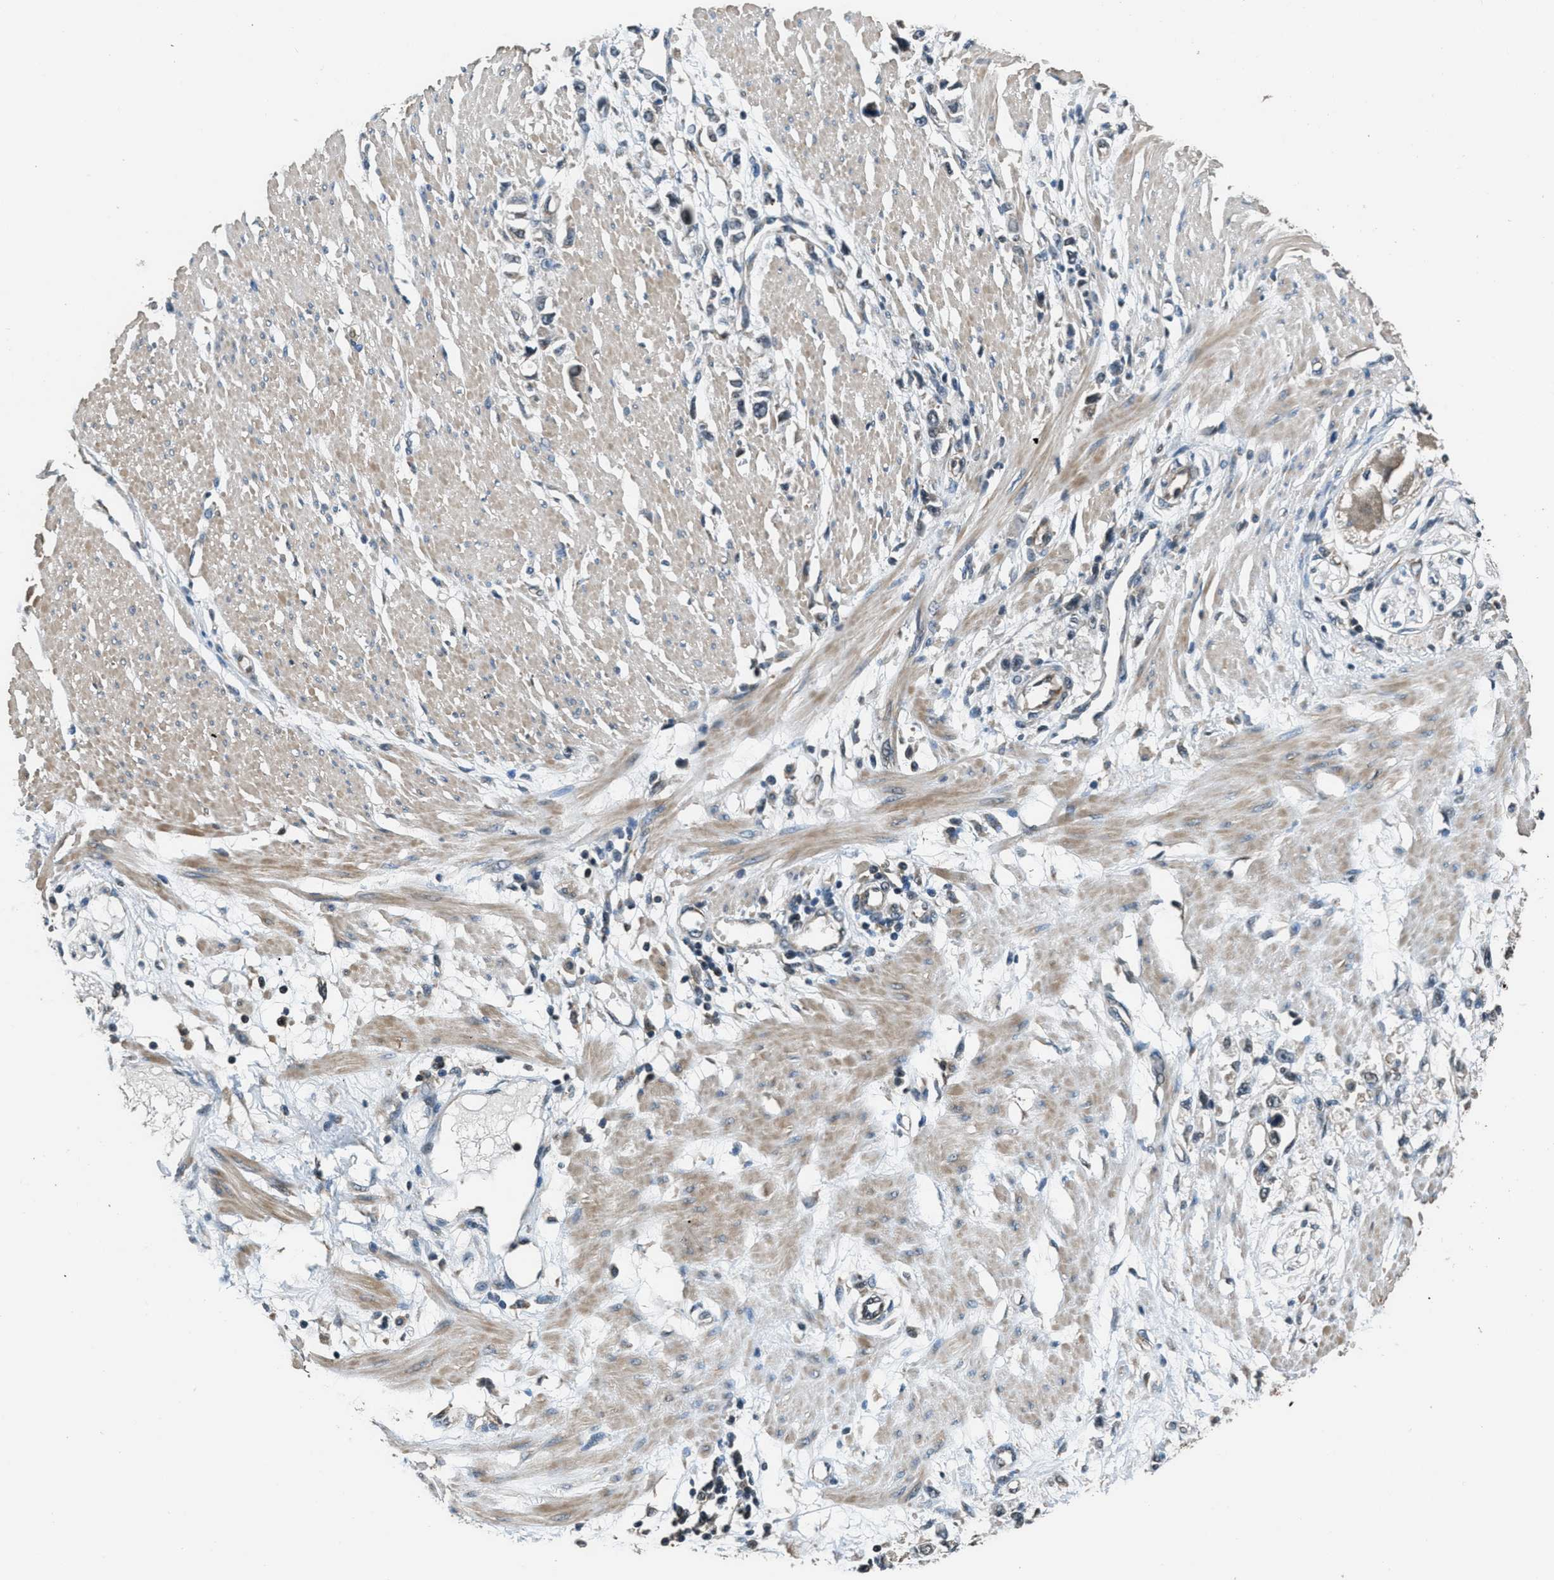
{"staining": {"intensity": "weak", "quantity": "<25%", "location": "nuclear"}, "tissue": "stomach cancer", "cell_type": "Tumor cells", "image_type": "cancer", "snomed": [{"axis": "morphology", "description": "Adenocarcinoma, NOS"}, {"axis": "topography", "description": "Stomach"}], "caption": "Immunohistochemical staining of adenocarcinoma (stomach) demonstrates no significant expression in tumor cells. Brightfield microscopy of immunohistochemistry stained with DAB (3,3'-diaminobenzidine) (brown) and hematoxylin (blue), captured at high magnification.", "gene": "NAT1", "patient": {"sex": "female", "age": 59}}